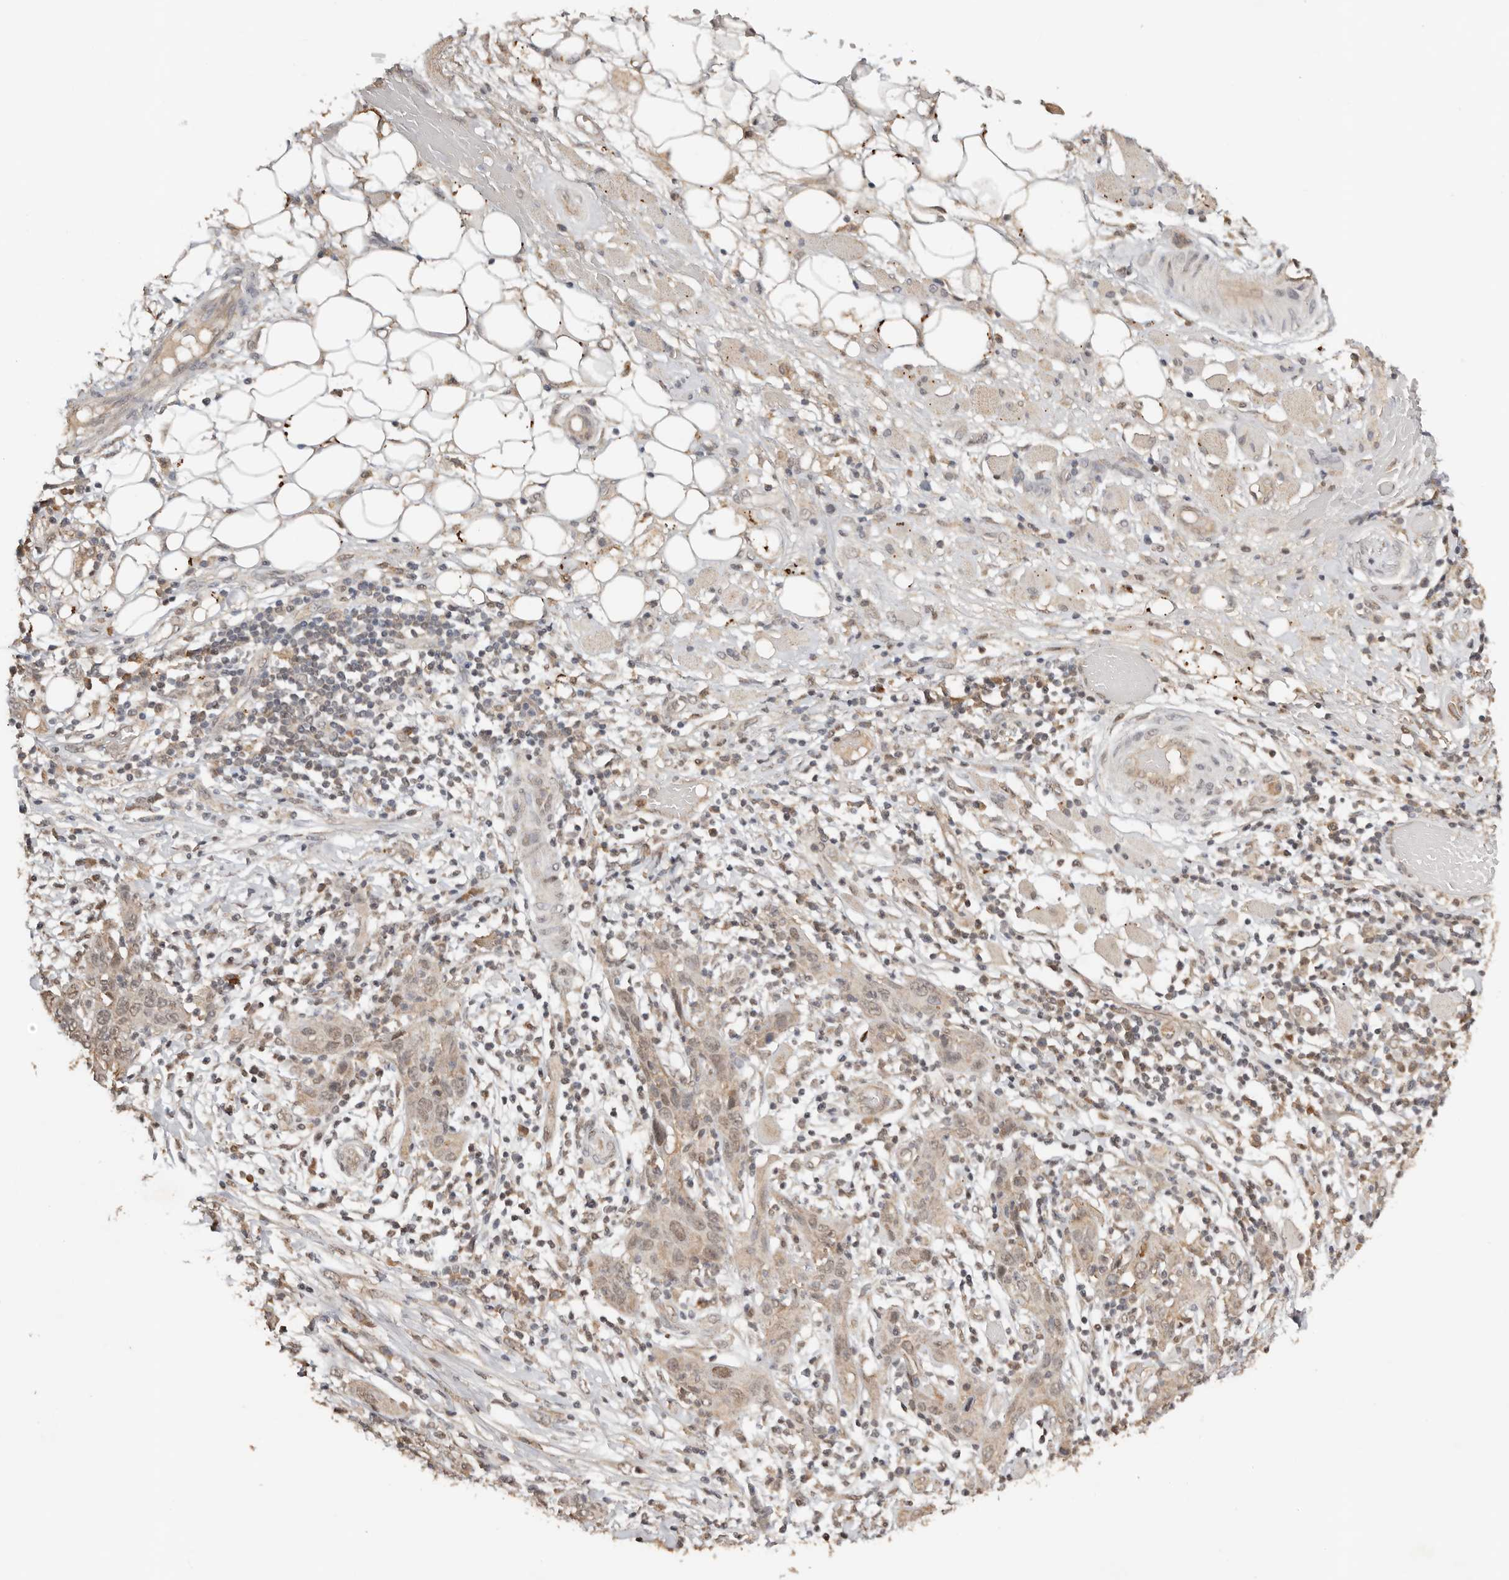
{"staining": {"intensity": "weak", "quantity": ">75%", "location": "cytoplasmic/membranous,nuclear"}, "tissue": "skin cancer", "cell_type": "Tumor cells", "image_type": "cancer", "snomed": [{"axis": "morphology", "description": "Squamous cell carcinoma, NOS"}, {"axis": "topography", "description": "Skin"}], "caption": "Protein expression analysis of skin cancer shows weak cytoplasmic/membranous and nuclear positivity in about >75% of tumor cells.", "gene": "SEC14L1", "patient": {"sex": "female", "age": 88}}